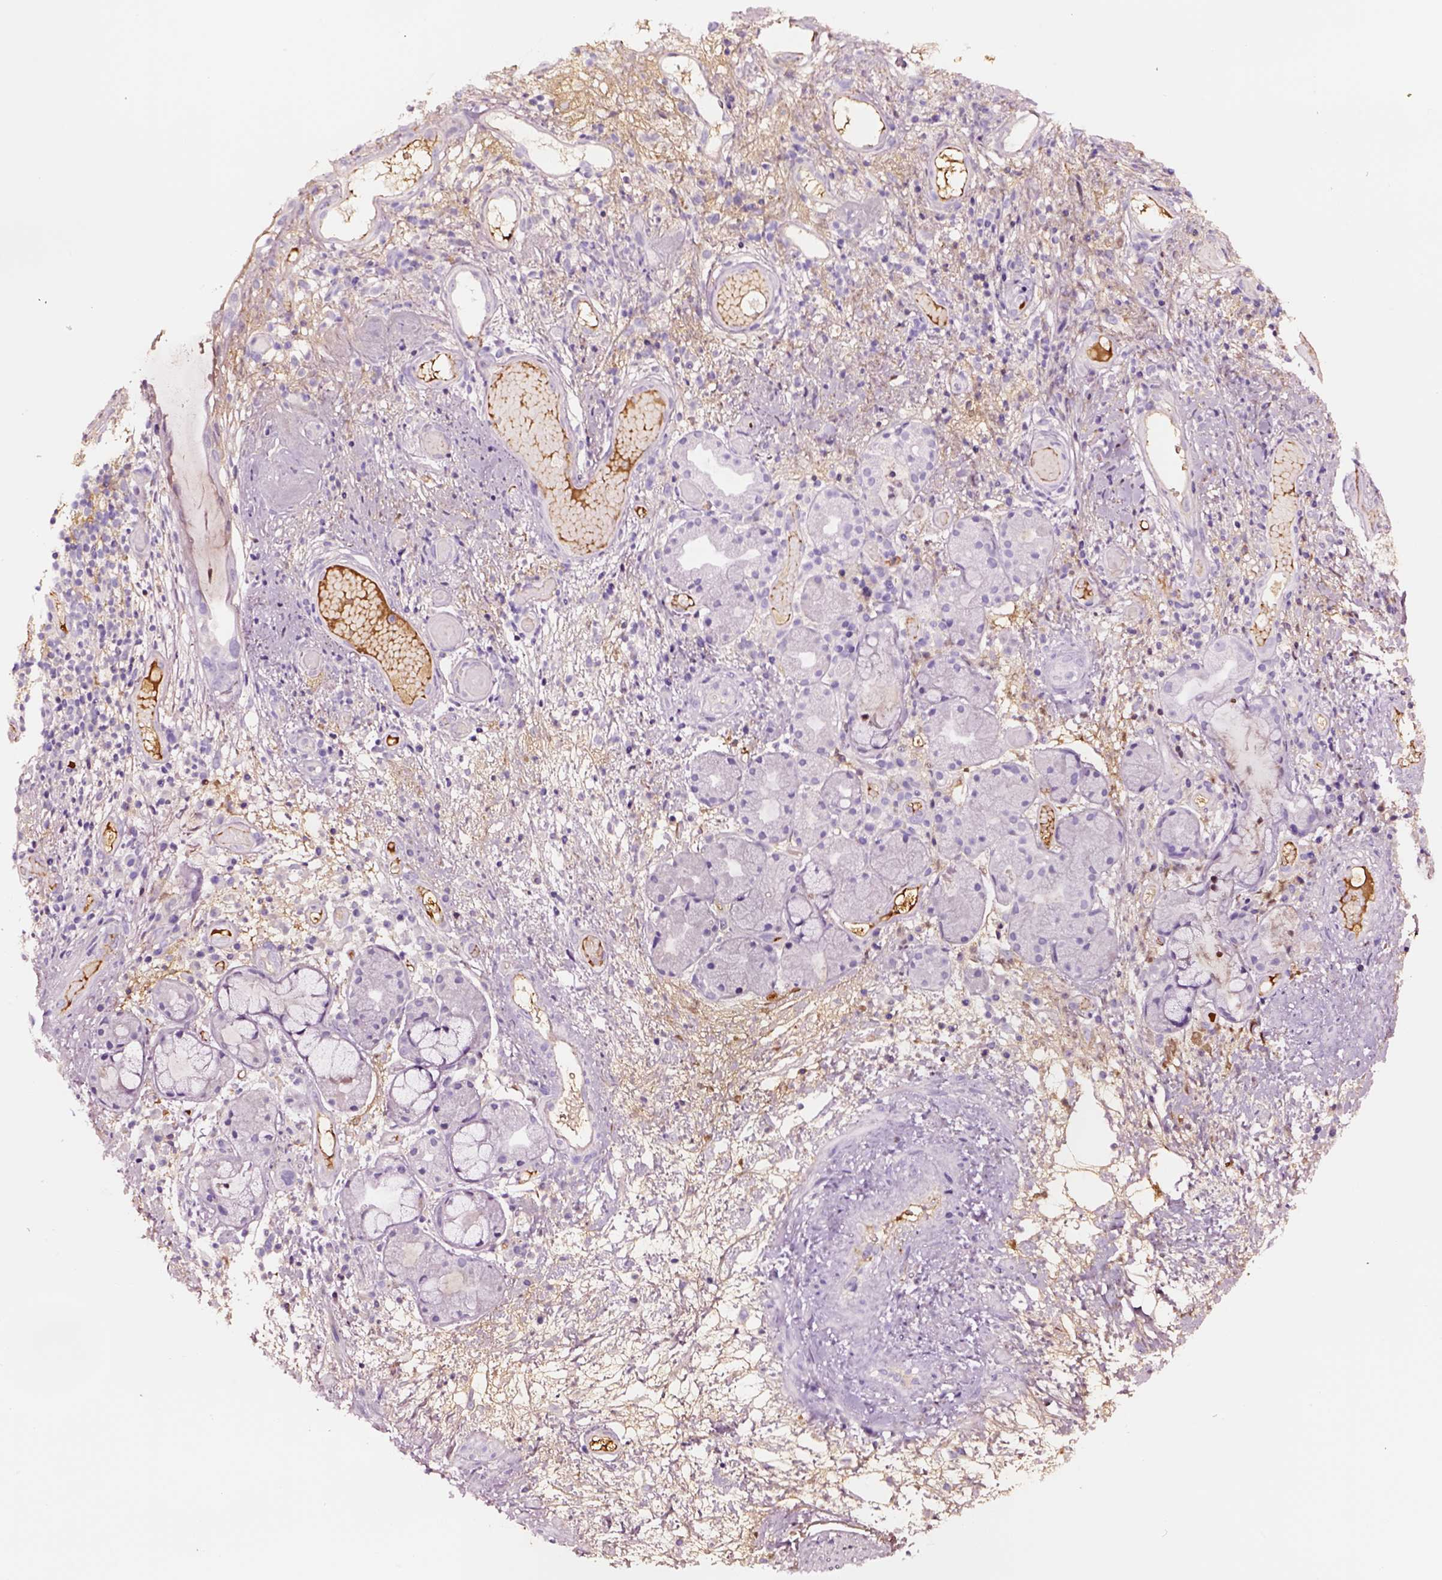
{"staining": {"intensity": "negative", "quantity": "none", "location": "none"}, "tissue": "nasopharynx", "cell_type": "Respiratory epithelial cells", "image_type": "normal", "snomed": [{"axis": "morphology", "description": "Normal tissue, NOS"}, {"axis": "morphology", "description": "Inflammation, NOS"}, {"axis": "topography", "description": "Nasopharynx"}], "caption": "There is no significant positivity in respiratory epithelial cells of nasopharynx. The staining is performed using DAB (3,3'-diaminobenzidine) brown chromogen with nuclei counter-stained in using hematoxylin.", "gene": "TF", "patient": {"sex": "male", "age": 54}}